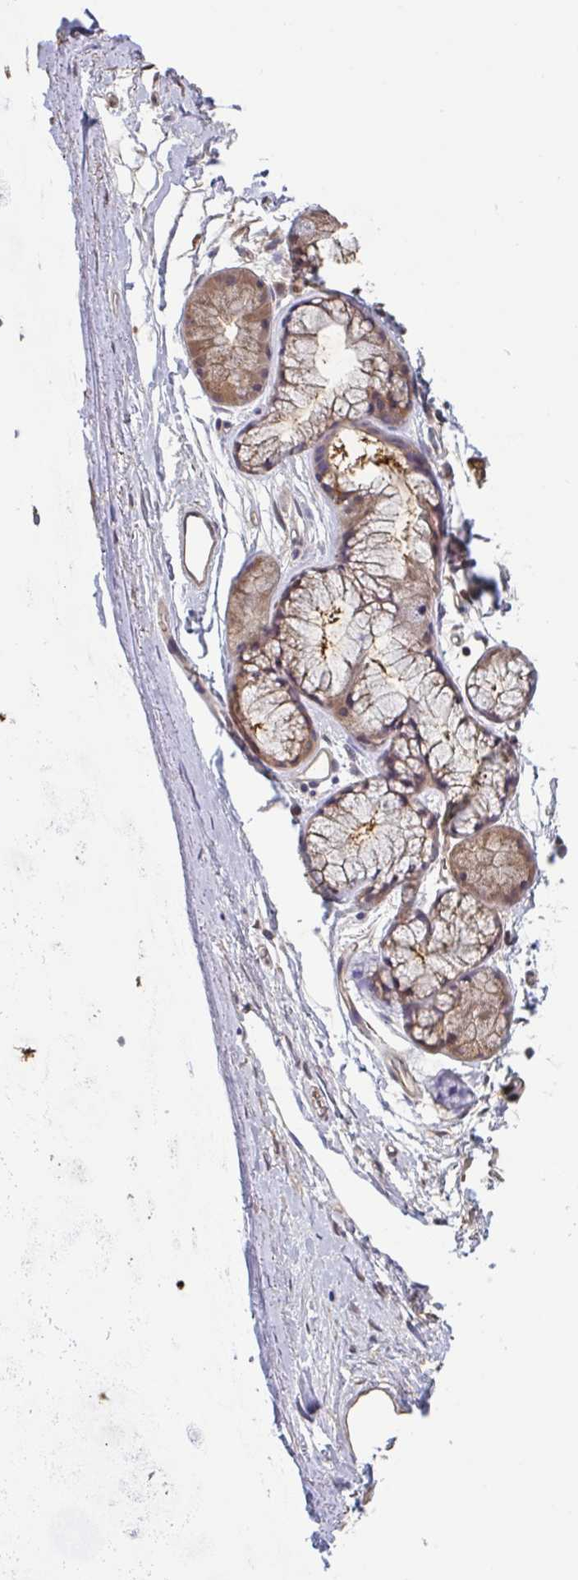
{"staining": {"intensity": "moderate", "quantity": ">75%", "location": "cytoplasmic/membranous"}, "tissue": "soft tissue", "cell_type": "Chondrocytes", "image_type": "normal", "snomed": [{"axis": "morphology", "description": "Normal tissue, NOS"}, {"axis": "topography", "description": "Lymph node"}, {"axis": "topography", "description": "Cartilage tissue"}, {"axis": "topography", "description": "Bronchus"}], "caption": "Immunohistochemistry (IHC) staining of normal soft tissue, which exhibits medium levels of moderate cytoplasmic/membranous expression in approximately >75% of chondrocytes indicating moderate cytoplasmic/membranous protein staining. The staining was performed using DAB (3,3'-diaminobenzidine) (brown) for protein detection and nuclei were counterstained in hematoxylin (blue).", "gene": "OTOP2", "patient": {"sex": "female", "age": 70}}